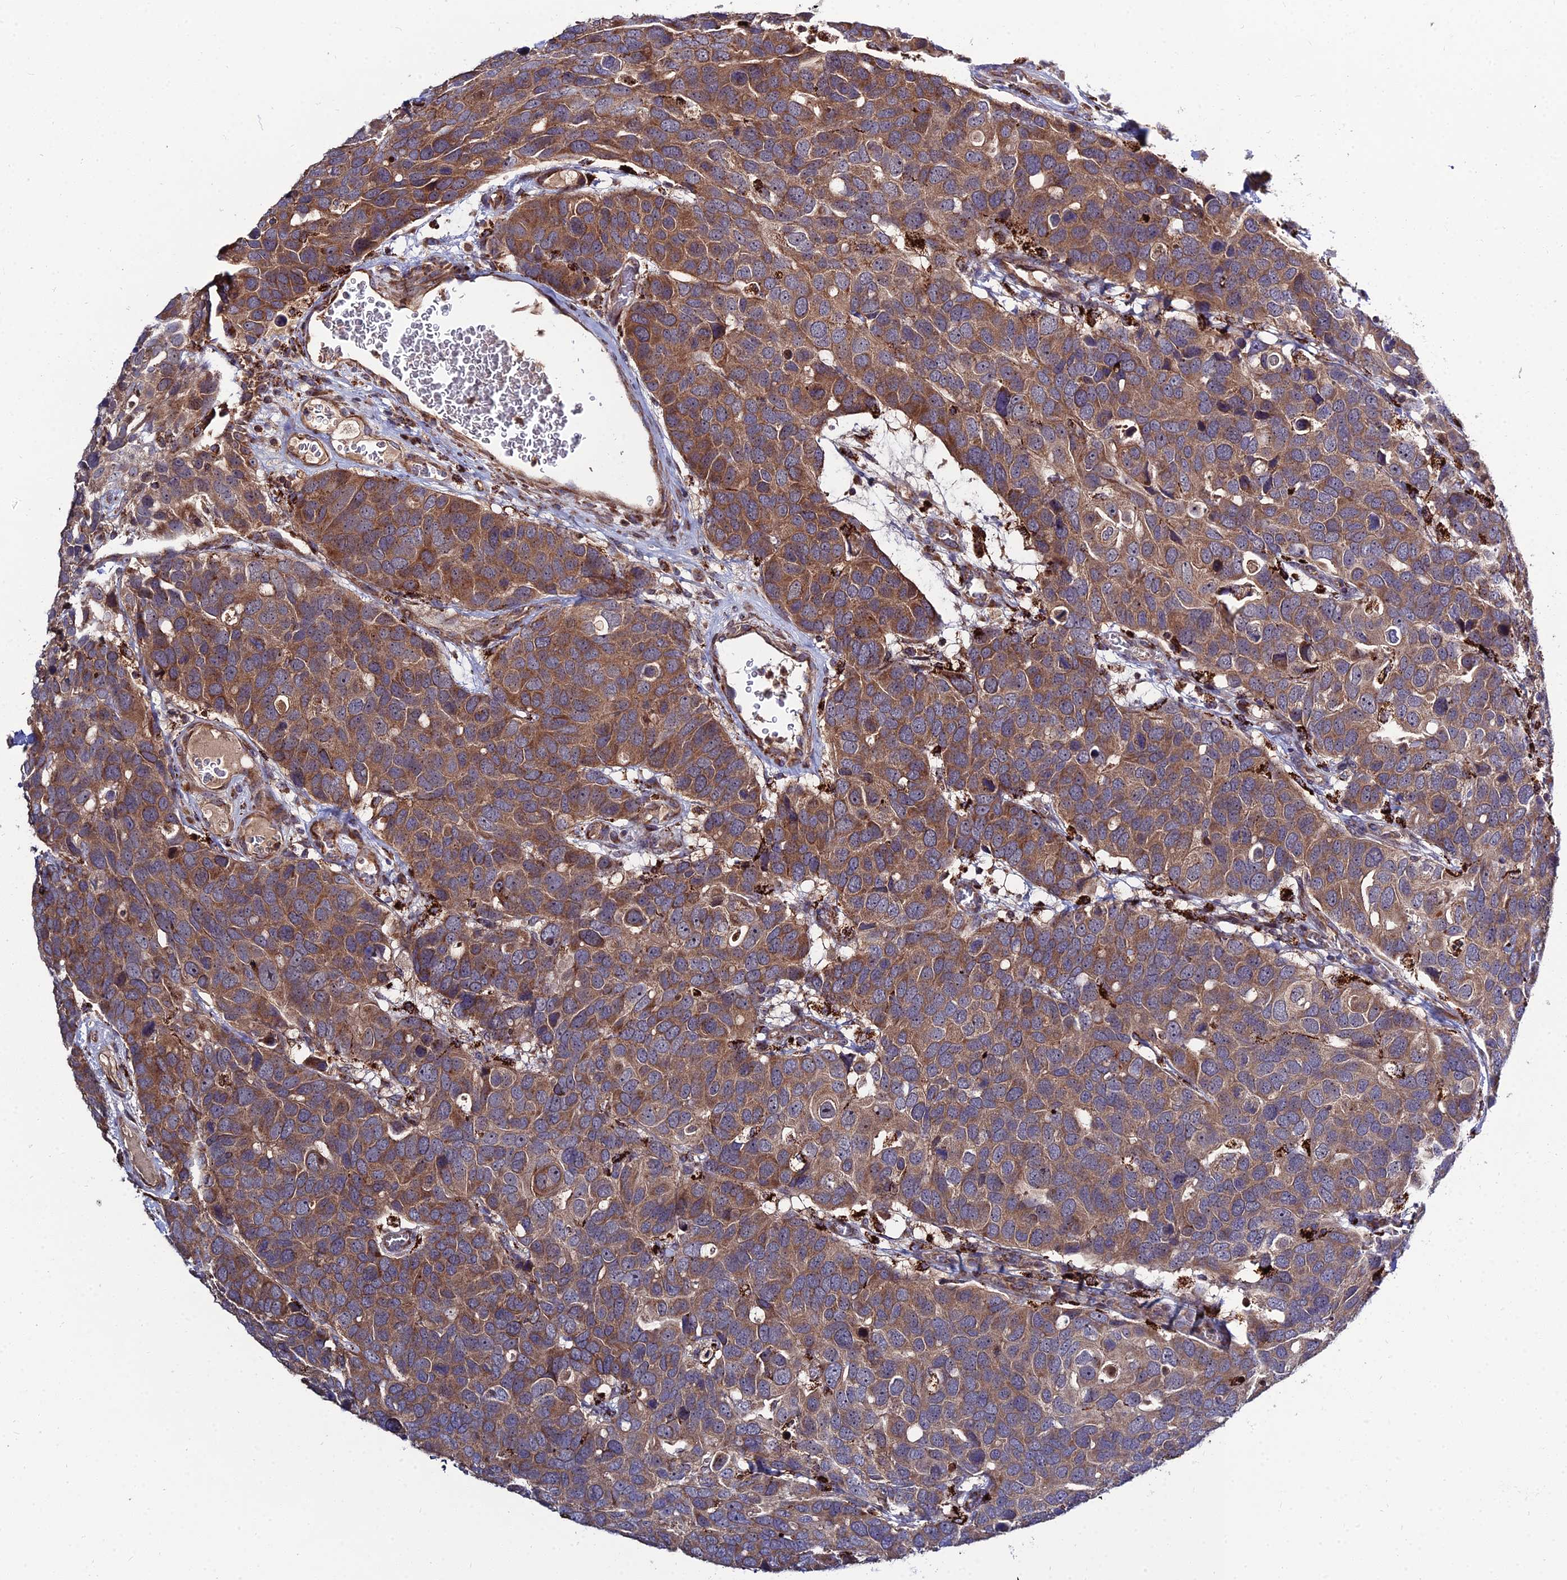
{"staining": {"intensity": "moderate", "quantity": ">75%", "location": "cytoplasmic/membranous"}, "tissue": "breast cancer", "cell_type": "Tumor cells", "image_type": "cancer", "snomed": [{"axis": "morphology", "description": "Duct carcinoma"}, {"axis": "topography", "description": "Breast"}], "caption": "This is an image of immunohistochemistry (IHC) staining of breast cancer, which shows moderate expression in the cytoplasmic/membranous of tumor cells.", "gene": "RIC8B", "patient": {"sex": "female", "age": 83}}